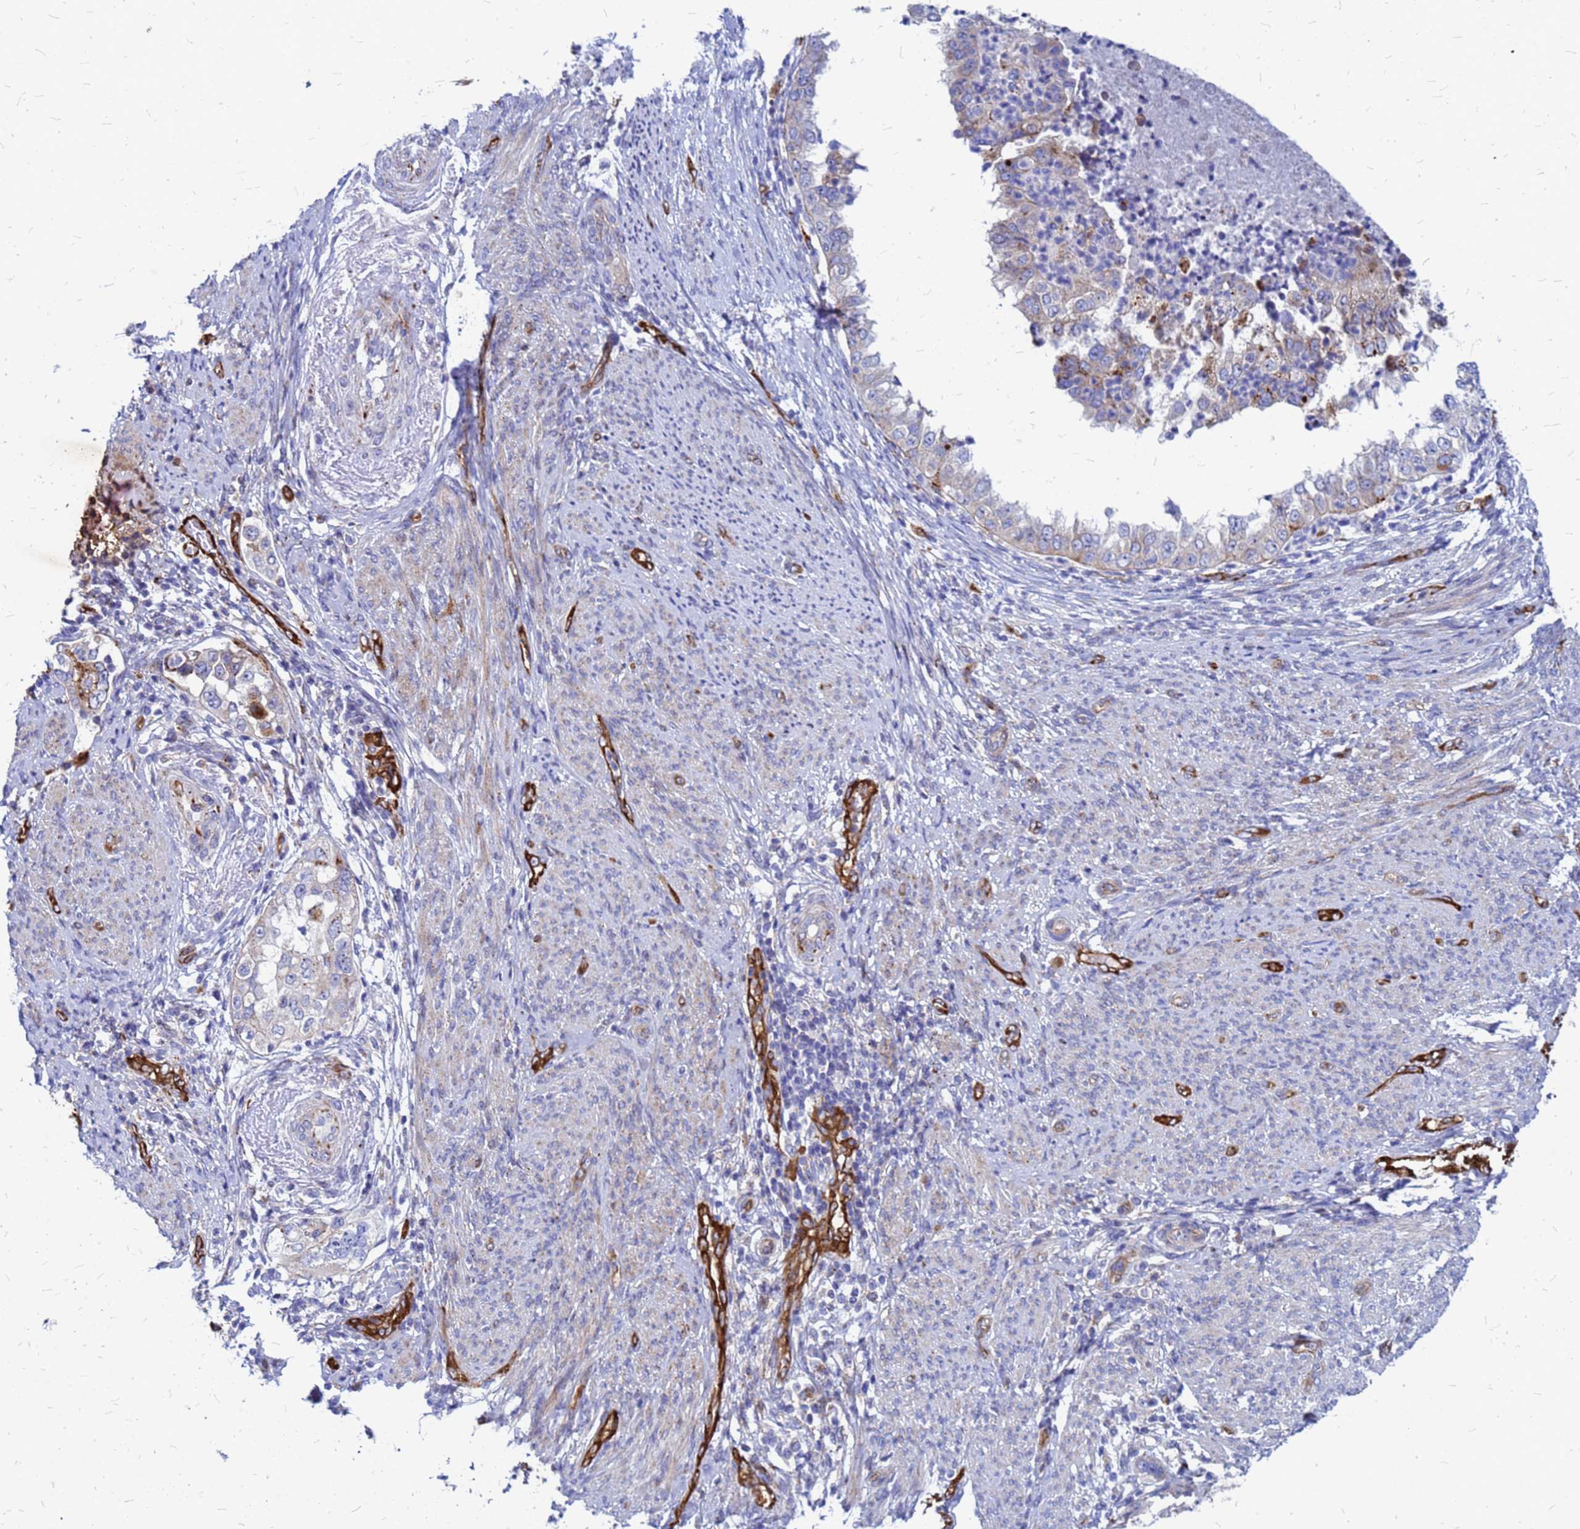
{"staining": {"intensity": "negative", "quantity": "none", "location": "none"}, "tissue": "endometrial cancer", "cell_type": "Tumor cells", "image_type": "cancer", "snomed": [{"axis": "morphology", "description": "Adenocarcinoma, NOS"}, {"axis": "topography", "description": "Endometrium"}], "caption": "Endometrial adenocarcinoma stained for a protein using immunohistochemistry reveals no positivity tumor cells.", "gene": "NOSTRIN", "patient": {"sex": "female", "age": 85}}